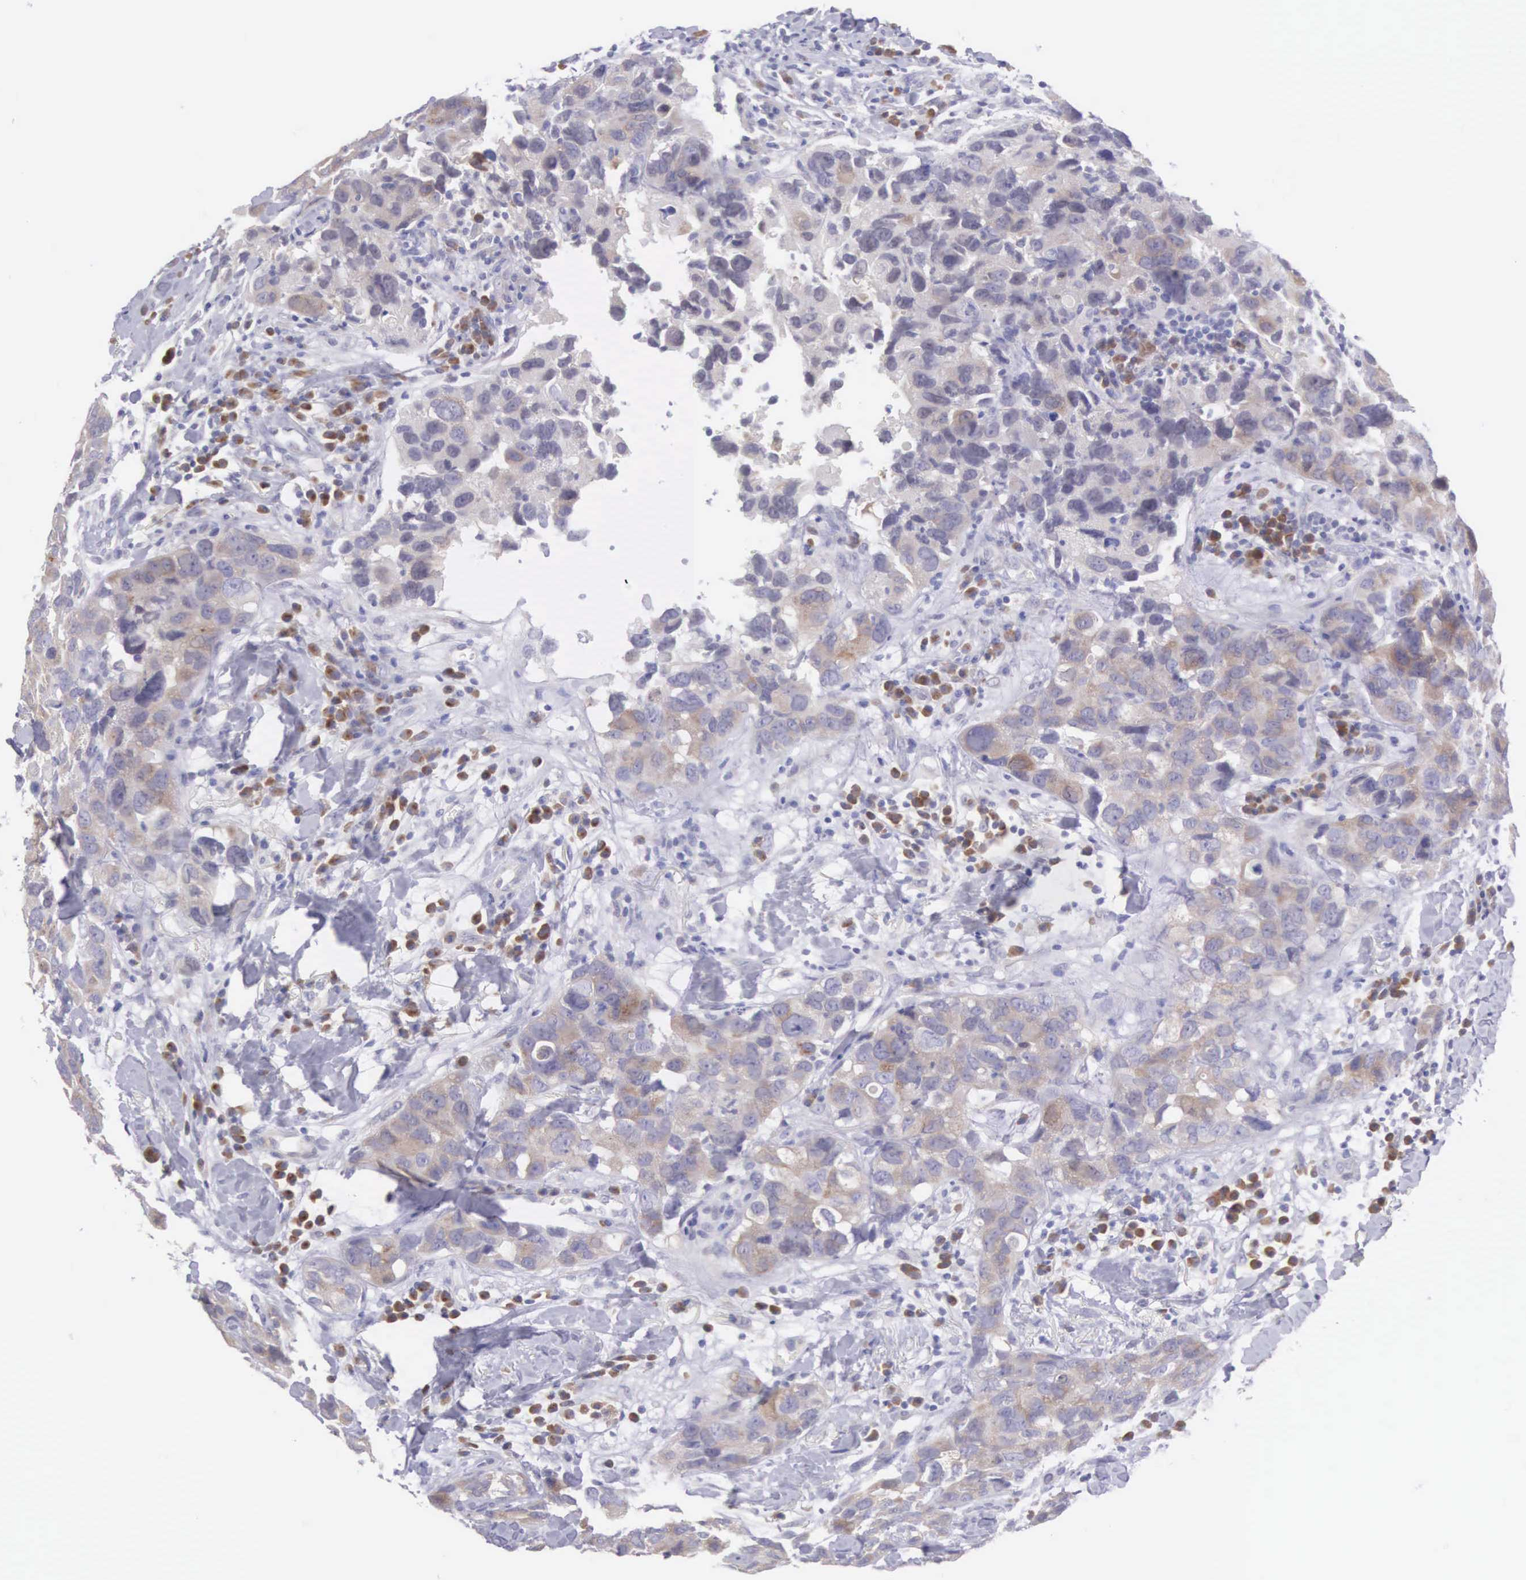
{"staining": {"intensity": "weak", "quantity": ">75%", "location": "cytoplasmic/membranous"}, "tissue": "breast cancer", "cell_type": "Tumor cells", "image_type": "cancer", "snomed": [{"axis": "morphology", "description": "Duct carcinoma"}, {"axis": "topography", "description": "Breast"}], "caption": "Immunohistochemical staining of breast cancer reveals weak cytoplasmic/membranous protein positivity in about >75% of tumor cells.", "gene": "ARFGAP3", "patient": {"sex": "female", "age": 91}}